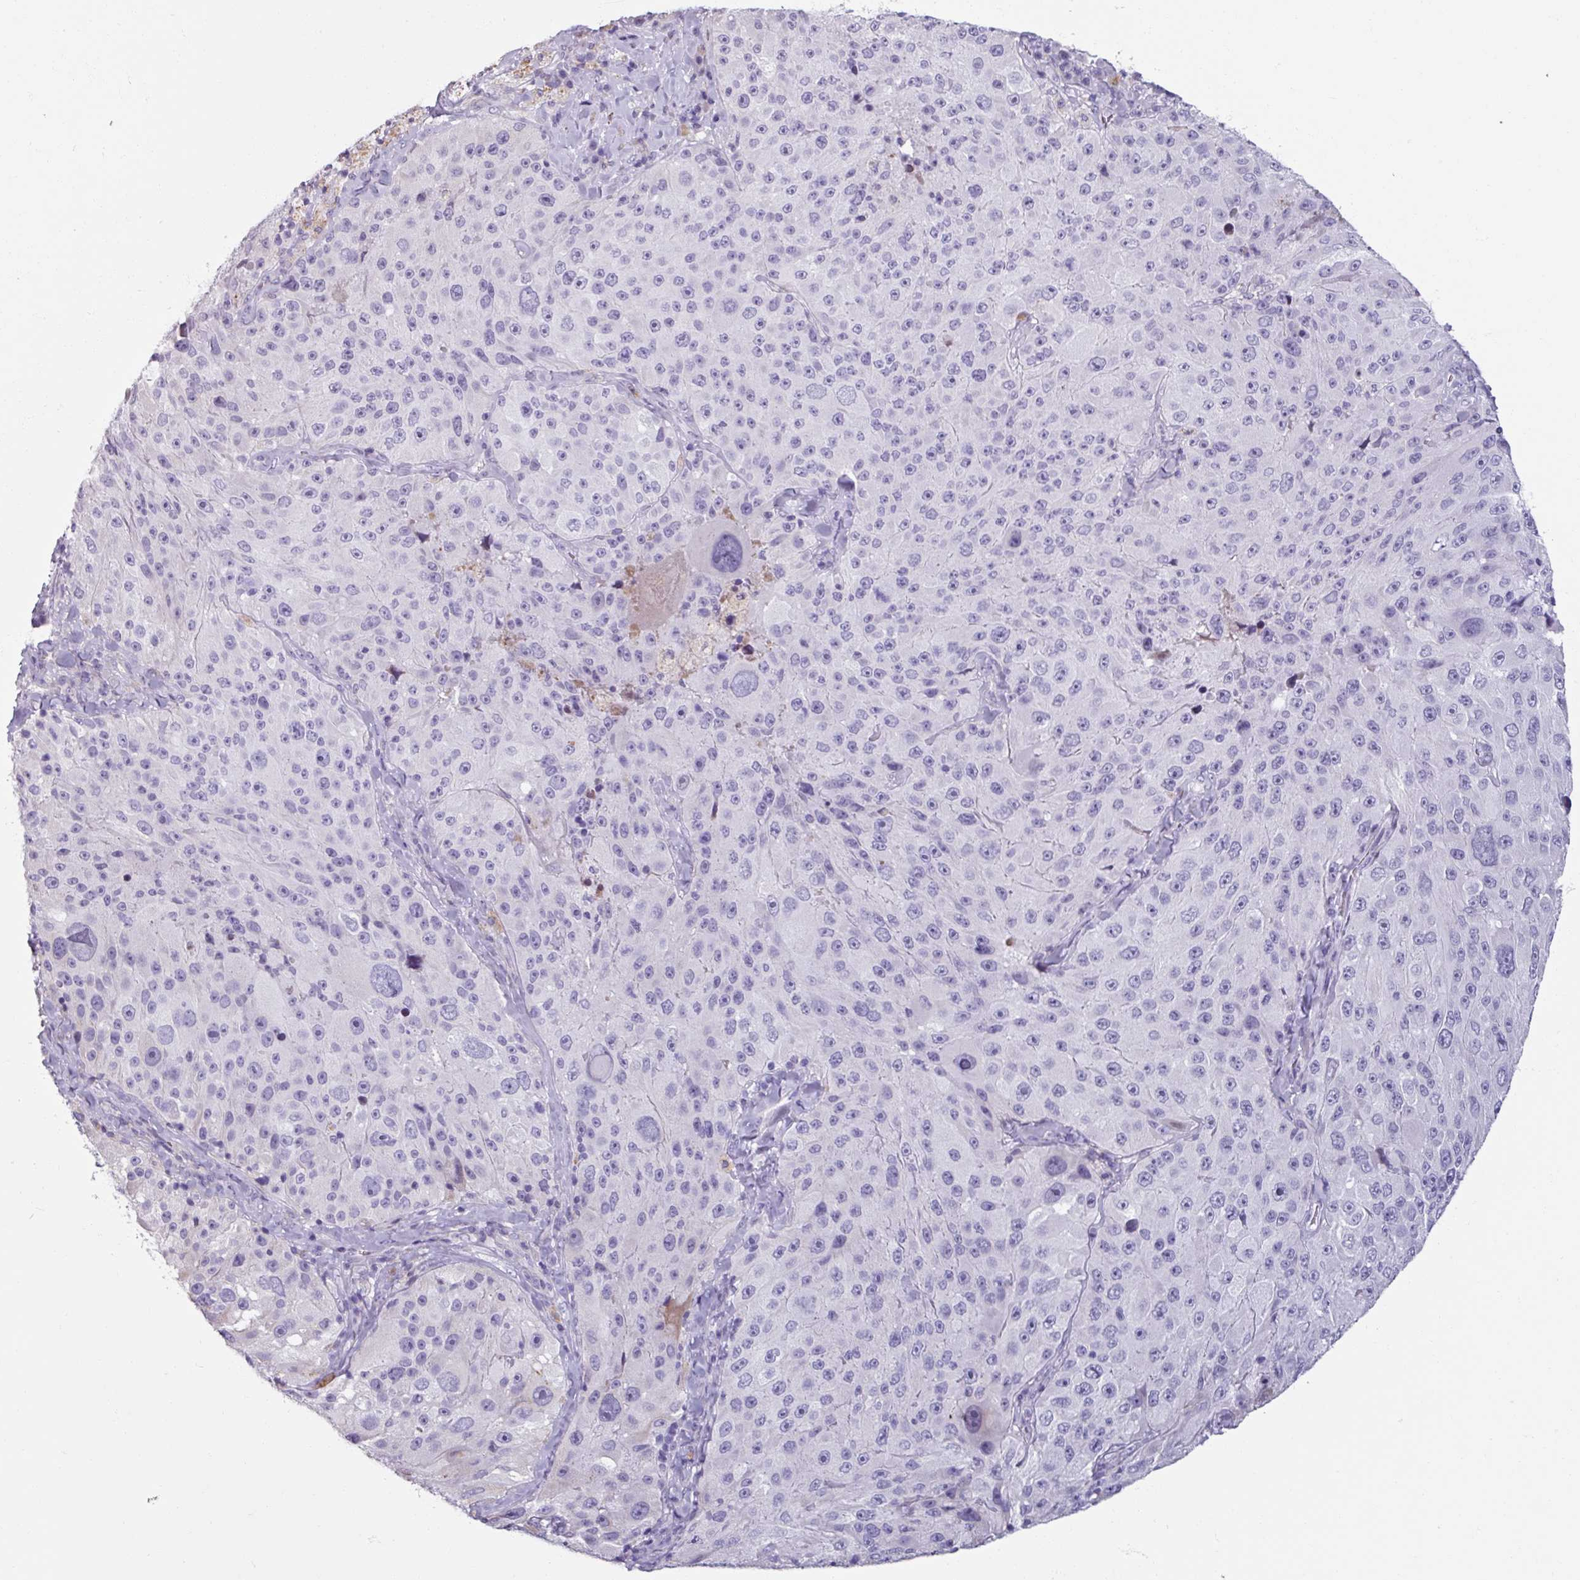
{"staining": {"intensity": "negative", "quantity": "none", "location": "none"}, "tissue": "melanoma", "cell_type": "Tumor cells", "image_type": "cancer", "snomed": [{"axis": "morphology", "description": "Malignant melanoma, Metastatic site"}, {"axis": "topography", "description": "Lymph node"}], "caption": "Protein analysis of malignant melanoma (metastatic site) shows no significant expression in tumor cells.", "gene": "SPESP1", "patient": {"sex": "male", "age": 62}}